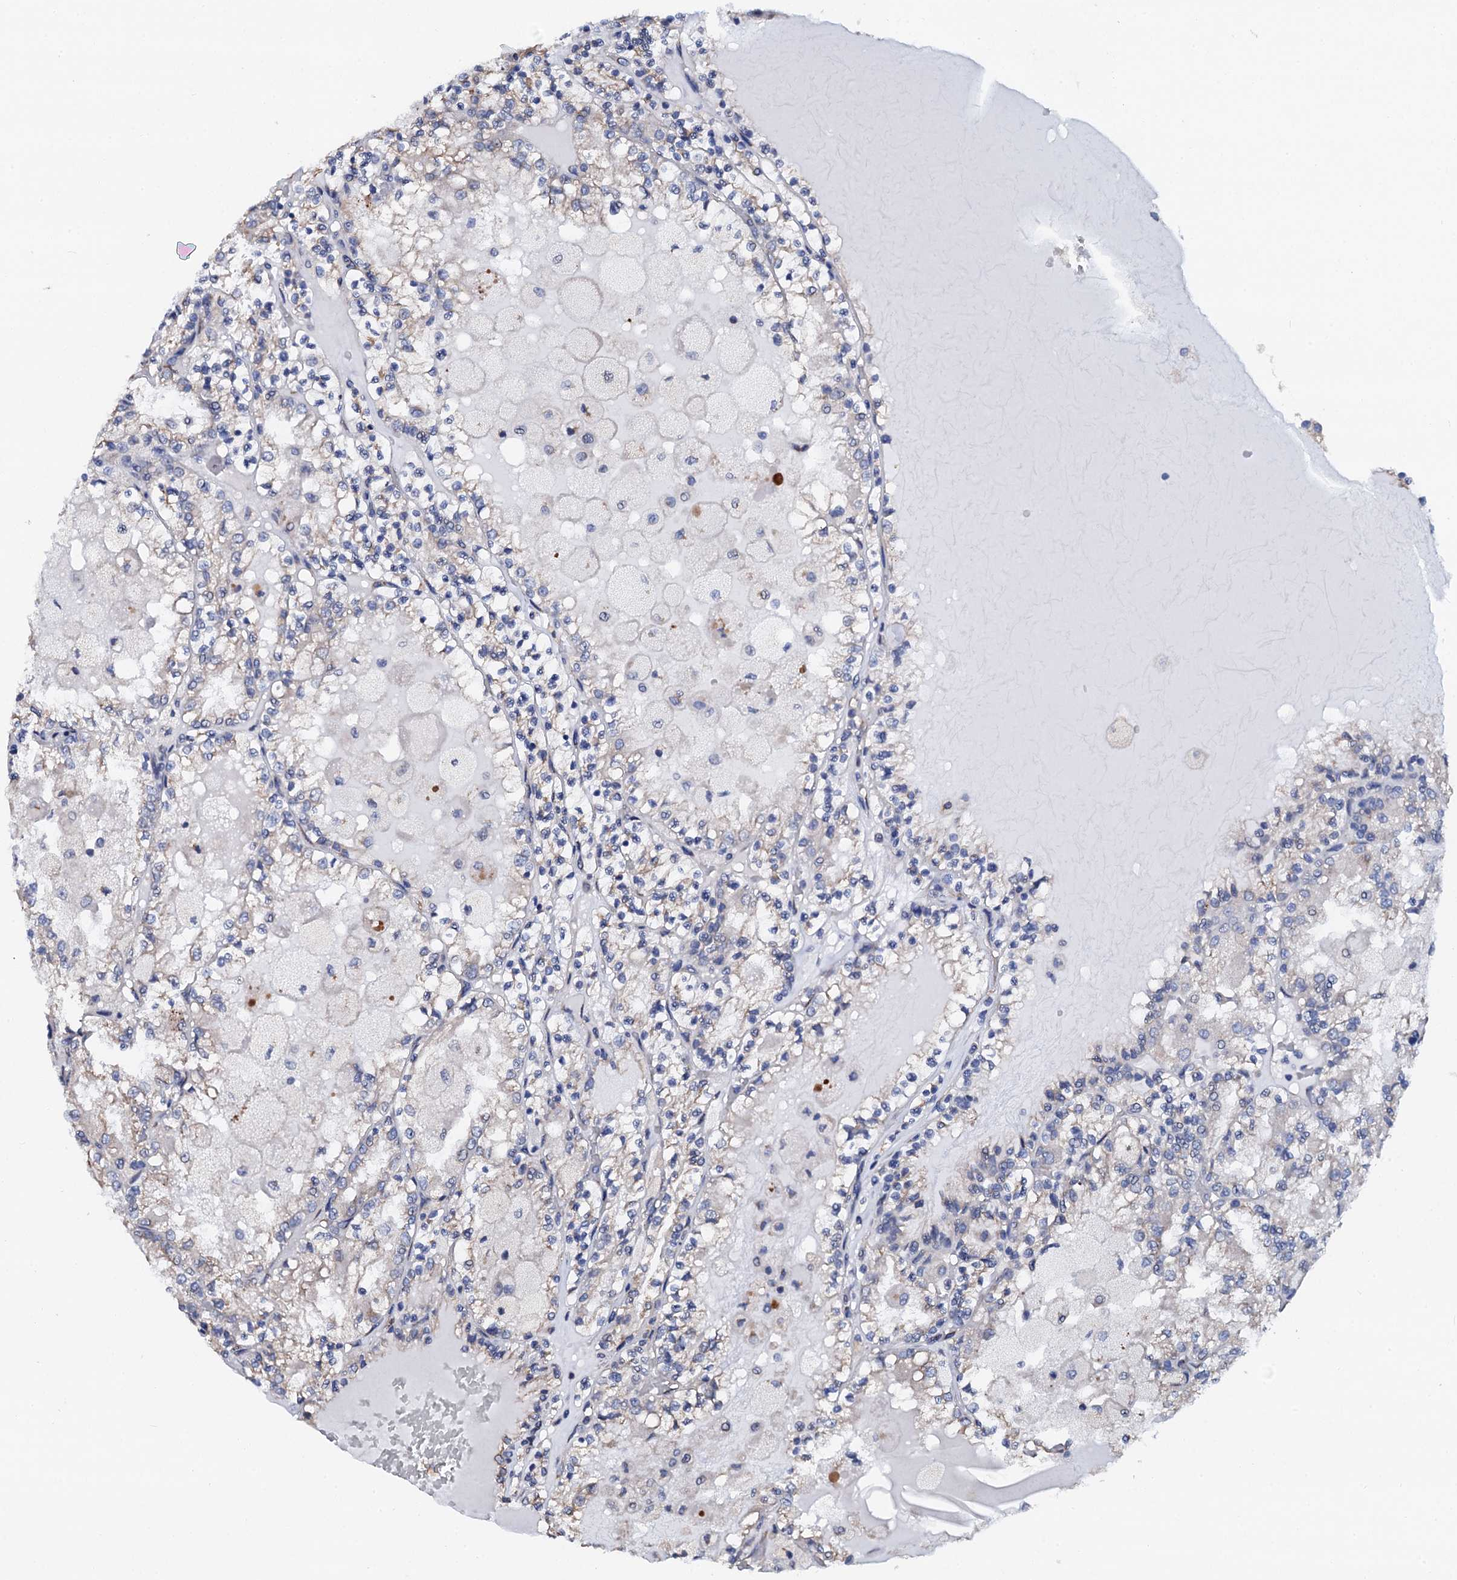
{"staining": {"intensity": "negative", "quantity": "none", "location": "none"}, "tissue": "renal cancer", "cell_type": "Tumor cells", "image_type": "cancer", "snomed": [{"axis": "morphology", "description": "Adenocarcinoma, NOS"}, {"axis": "topography", "description": "Kidney"}], "caption": "A histopathology image of renal adenocarcinoma stained for a protein shows no brown staining in tumor cells.", "gene": "AKAP3", "patient": {"sex": "female", "age": 56}}